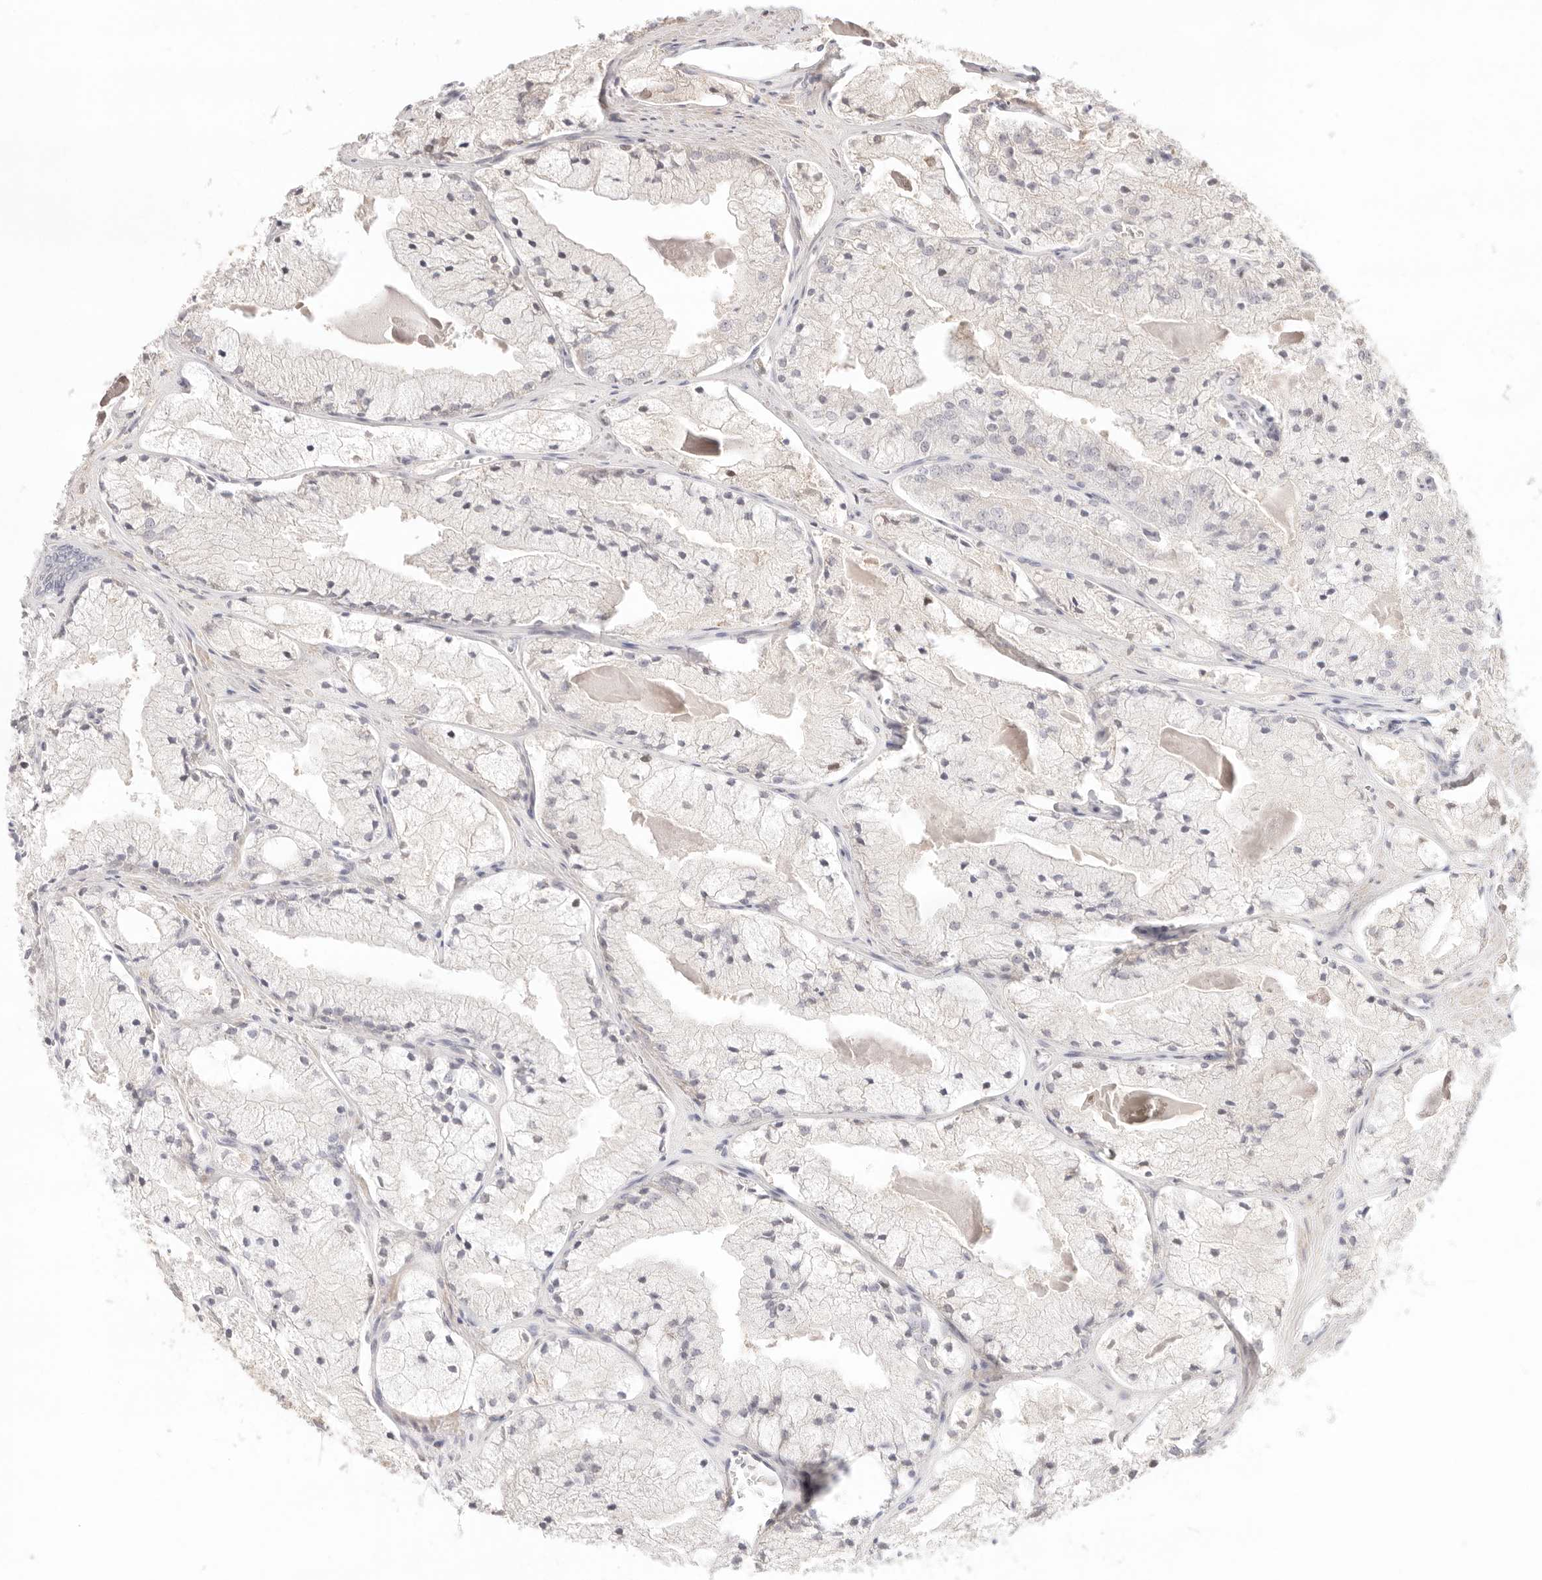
{"staining": {"intensity": "negative", "quantity": "none", "location": "none"}, "tissue": "prostate cancer", "cell_type": "Tumor cells", "image_type": "cancer", "snomed": [{"axis": "morphology", "description": "Adenocarcinoma, High grade"}, {"axis": "topography", "description": "Prostate"}], "caption": "High-grade adenocarcinoma (prostate) was stained to show a protein in brown. There is no significant expression in tumor cells.", "gene": "PHLDA3", "patient": {"sex": "male", "age": 50}}